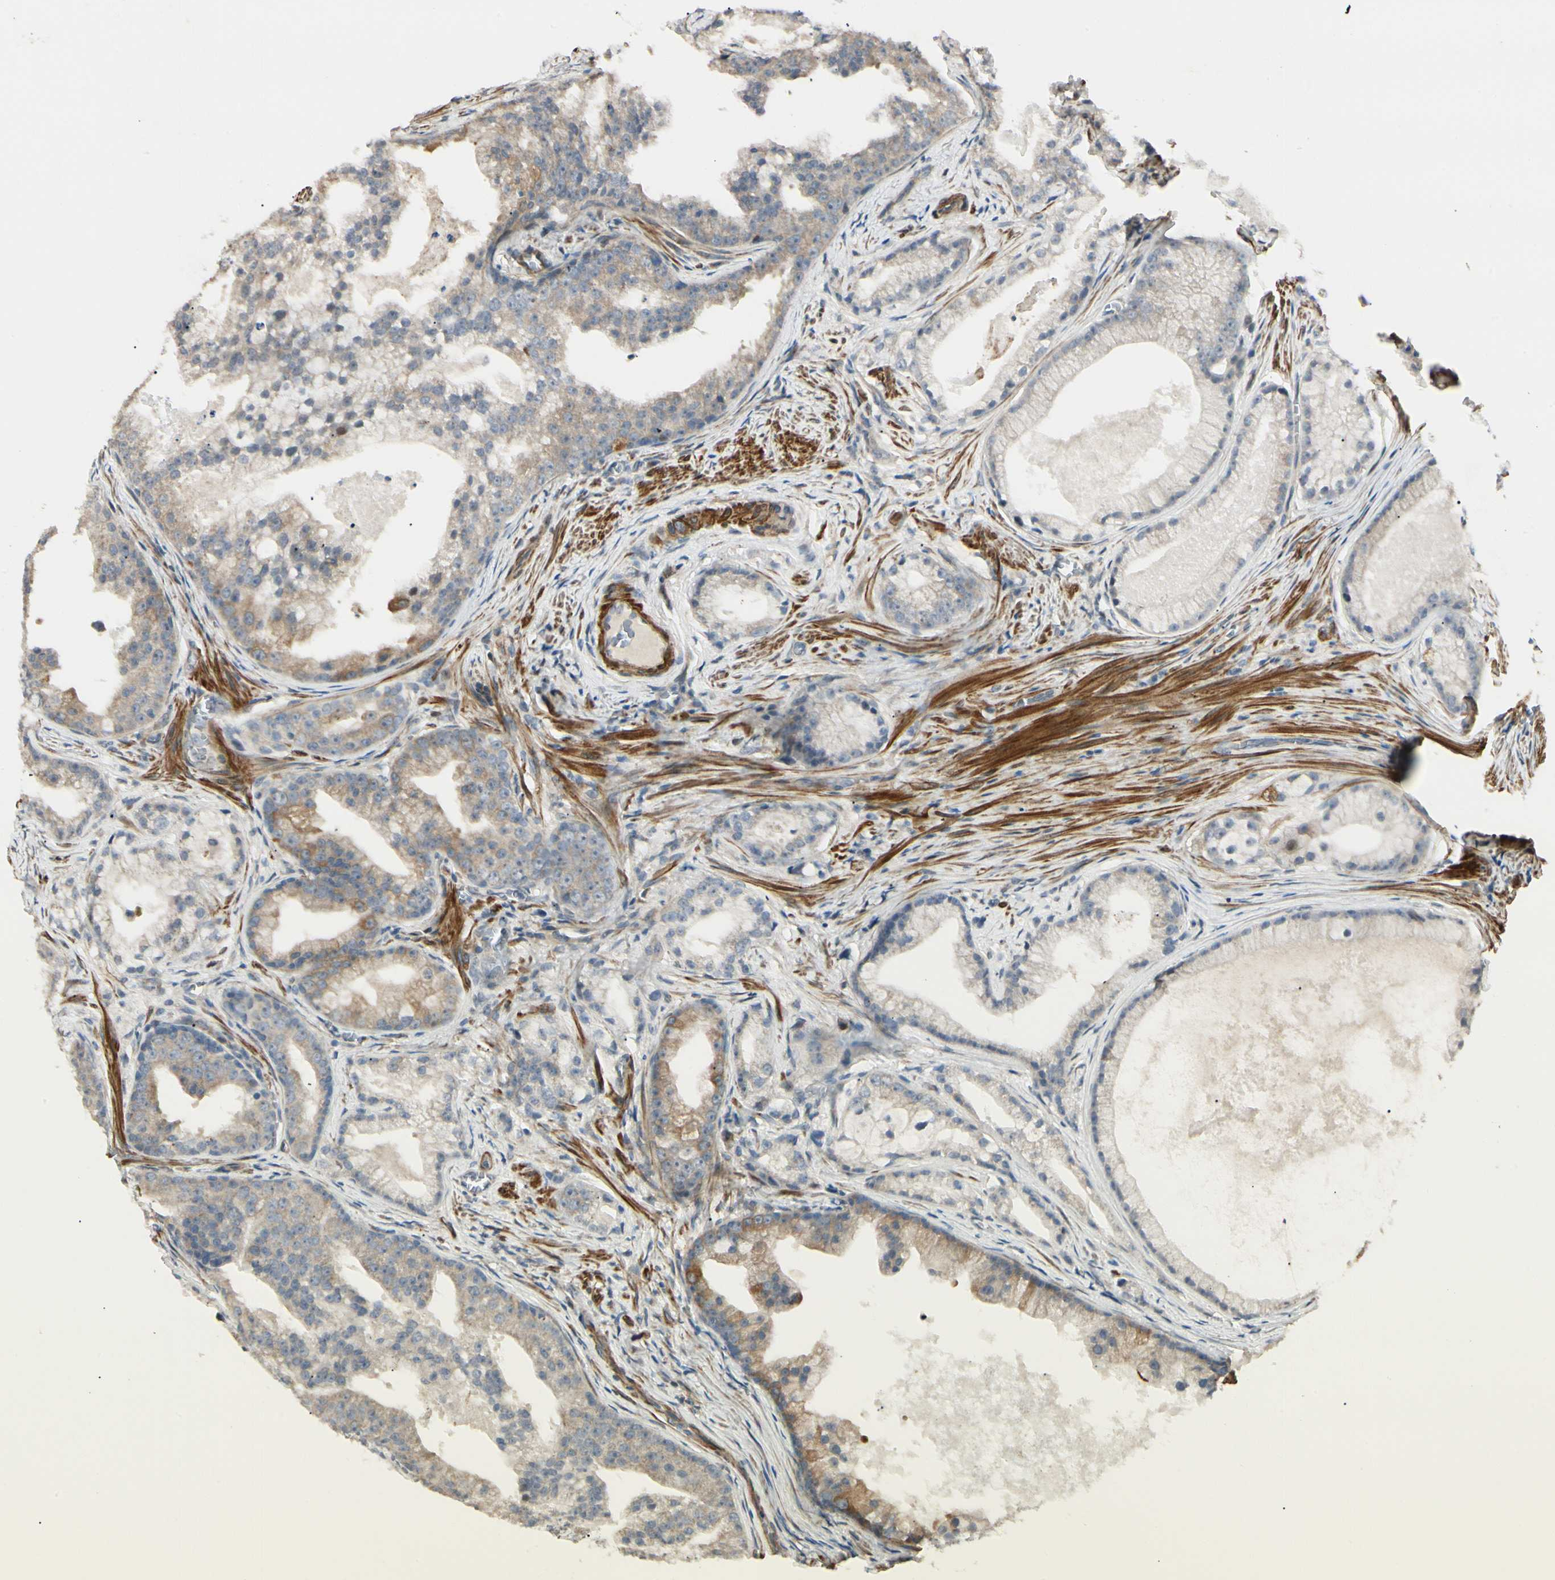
{"staining": {"intensity": "weak", "quantity": ">75%", "location": "cytoplasmic/membranous"}, "tissue": "prostate cancer", "cell_type": "Tumor cells", "image_type": "cancer", "snomed": [{"axis": "morphology", "description": "Adenocarcinoma, Low grade"}, {"axis": "topography", "description": "Prostate"}], "caption": "Immunohistochemical staining of prostate cancer (adenocarcinoma (low-grade)) shows weak cytoplasmic/membranous protein staining in approximately >75% of tumor cells.", "gene": "P4HA3", "patient": {"sex": "male", "age": 59}}